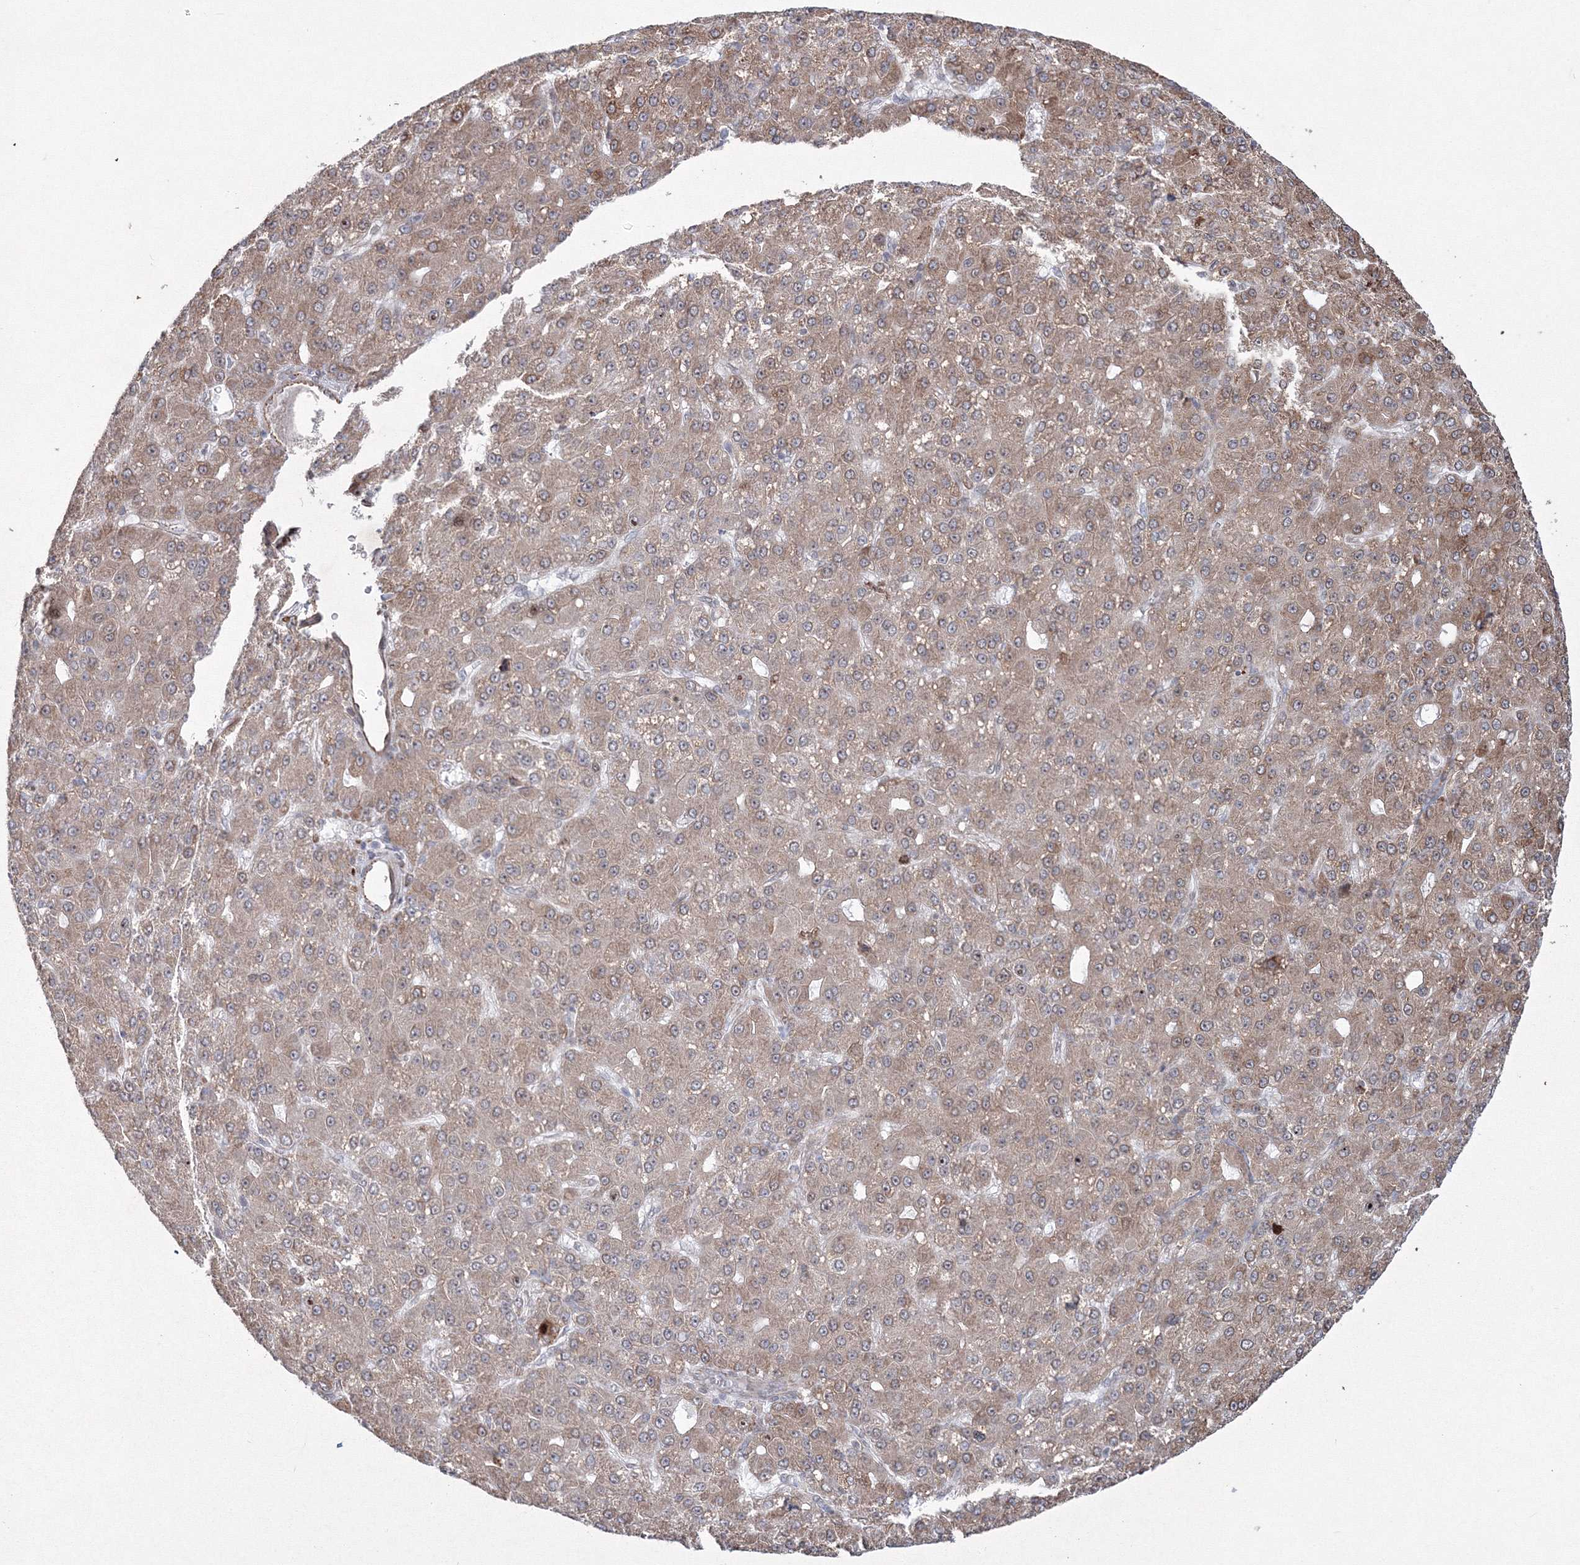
{"staining": {"intensity": "weak", "quantity": ">75%", "location": "cytoplasmic/membranous"}, "tissue": "liver cancer", "cell_type": "Tumor cells", "image_type": "cancer", "snomed": [{"axis": "morphology", "description": "Carcinoma, Hepatocellular, NOS"}, {"axis": "topography", "description": "Liver"}], "caption": "Tumor cells demonstrate weak cytoplasmic/membranous expression in about >75% of cells in liver hepatocellular carcinoma. The staining was performed using DAB (3,3'-diaminobenzidine) to visualize the protein expression in brown, while the nuclei were stained in blue with hematoxylin (Magnification: 20x).", "gene": "EFCAB12", "patient": {"sex": "male", "age": 67}}